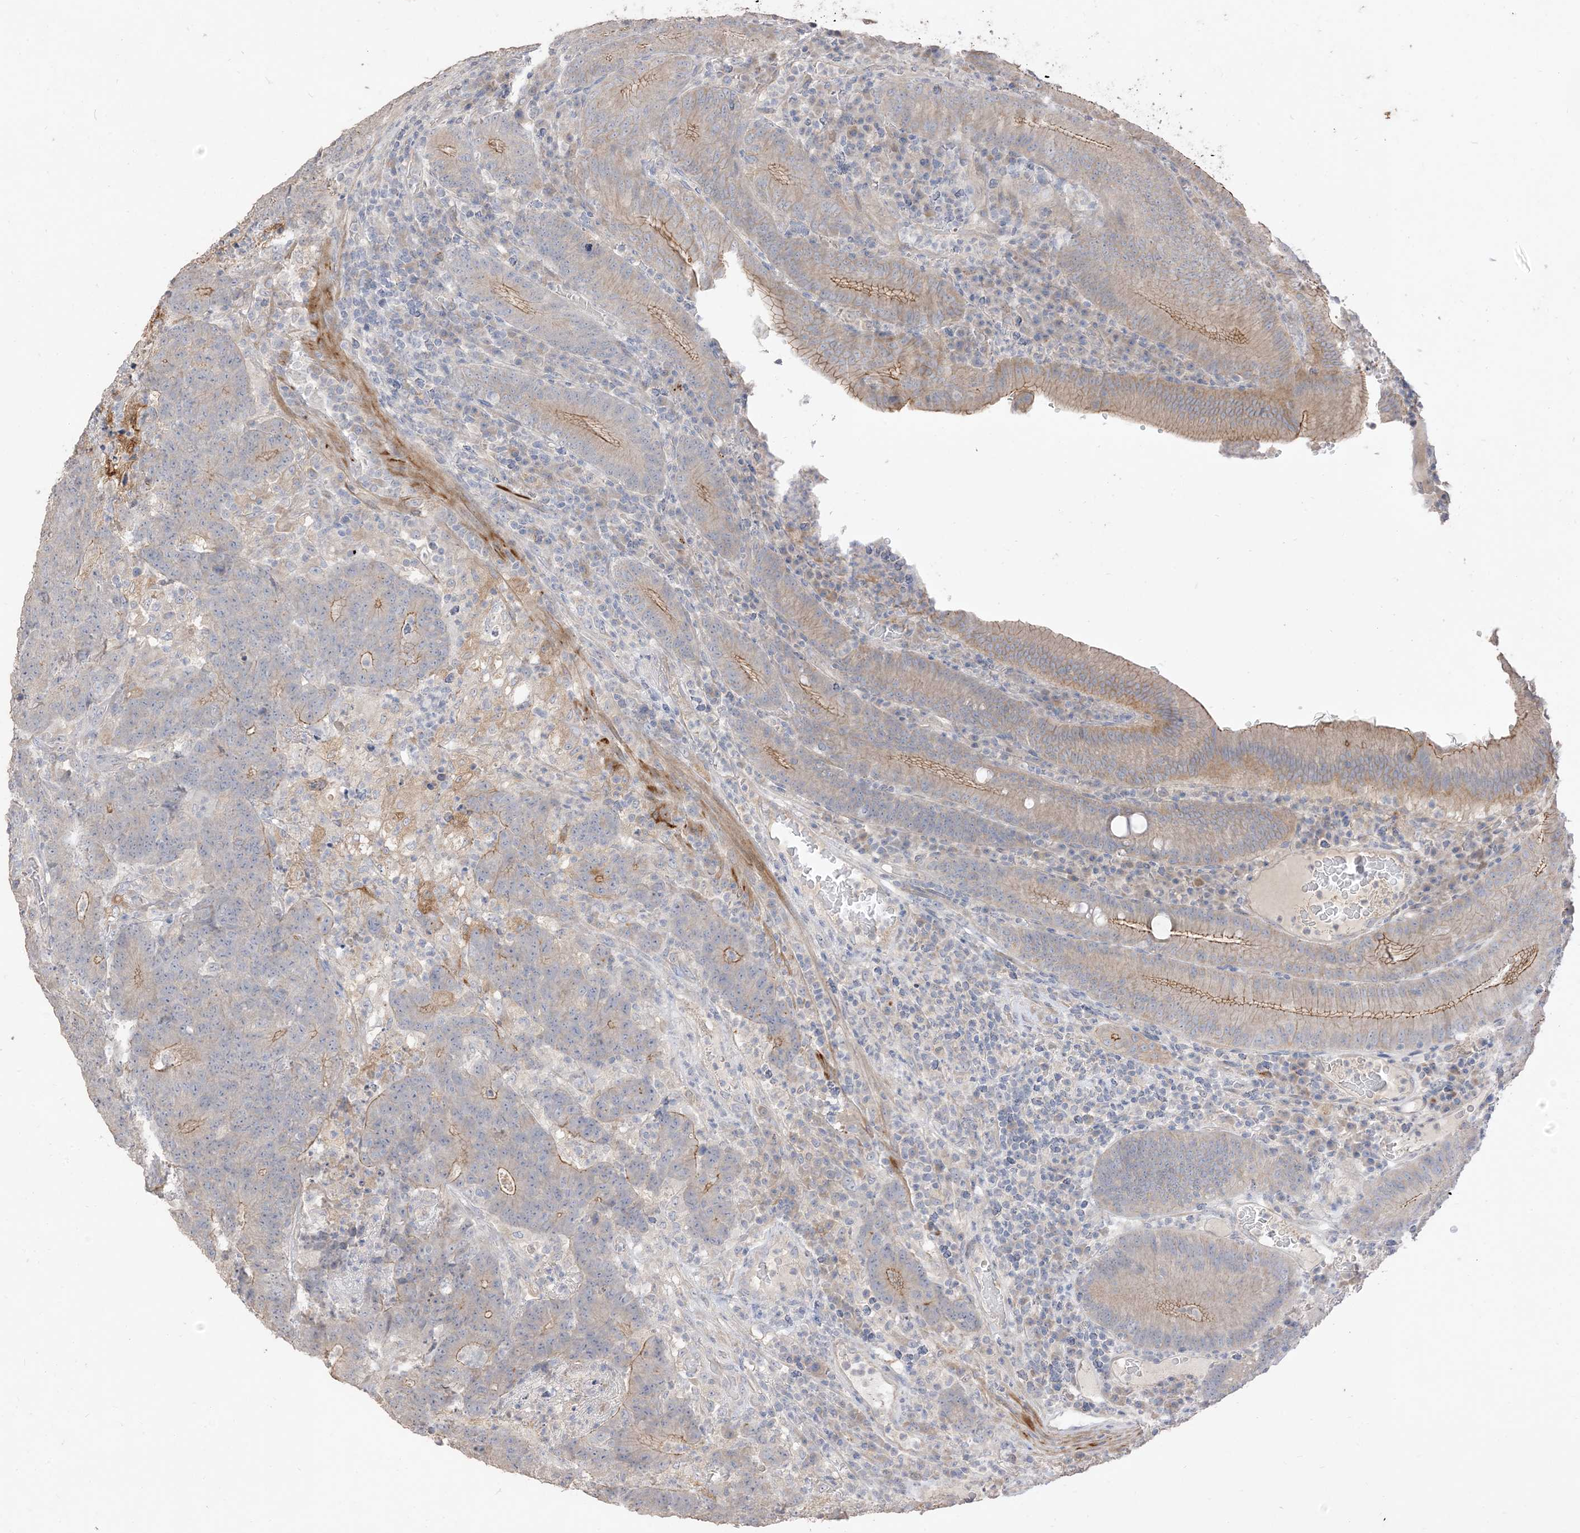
{"staining": {"intensity": "moderate", "quantity": "25%-75%", "location": "cytoplasmic/membranous"}, "tissue": "colorectal cancer", "cell_type": "Tumor cells", "image_type": "cancer", "snomed": [{"axis": "morphology", "description": "Normal tissue, NOS"}, {"axis": "morphology", "description": "Adenocarcinoma, NOS"}, {"axis": "topography", "description": "Colon"}], "caption": "The immunohistochemical stain labels moderate cytoplasmic/membranous expression in tumor cells of colorectal adenocarcinoma tissue.", "gene": "RNF175", "patient": {"sex": "female", "age": 75}}